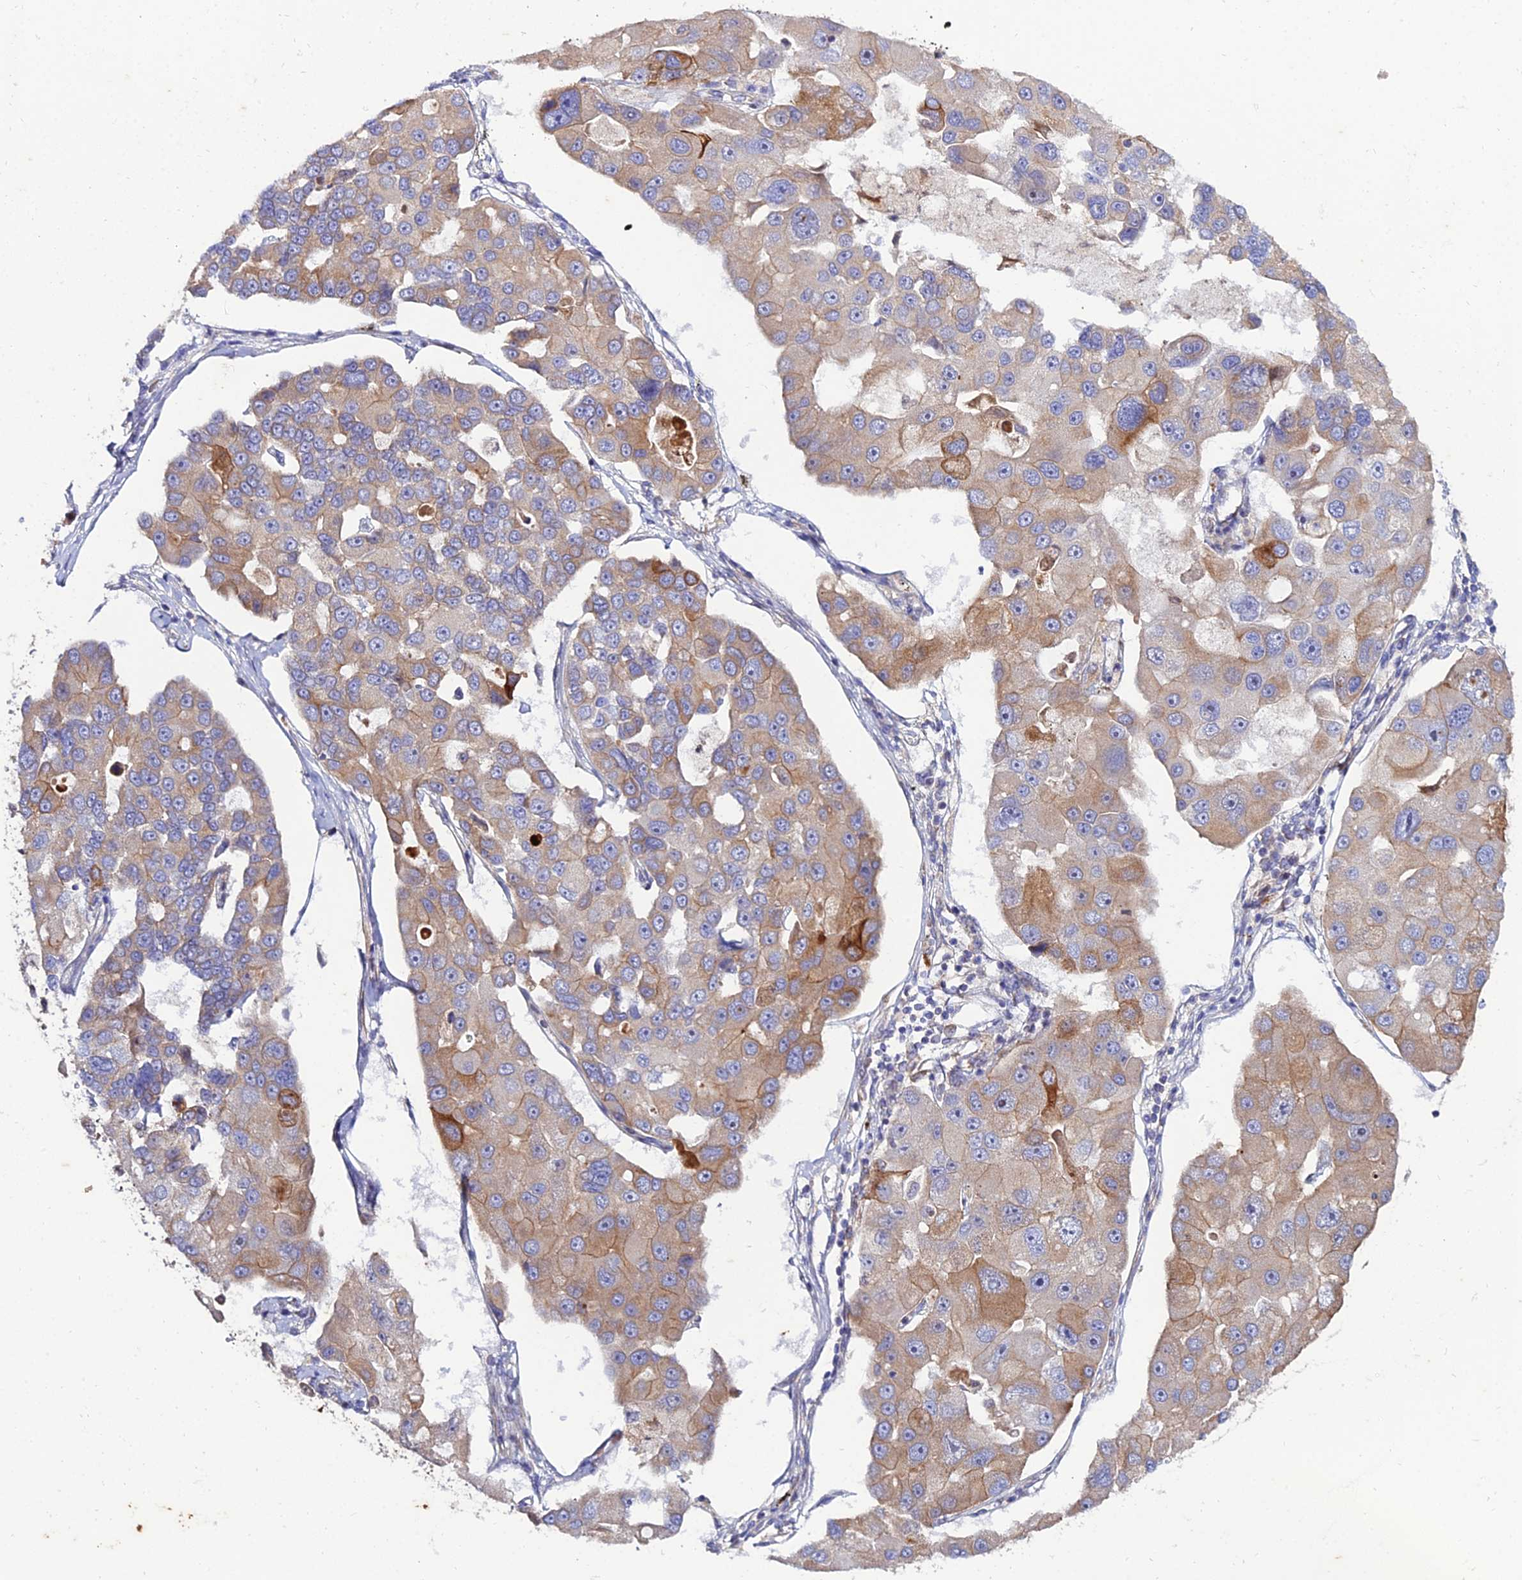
{"staining": {"intensity": "moderate", "quantity": "<25%", "location": "cytoplasmic/membranous"}, "tissue": "lung cancer", "cell_type": "Tumor cells", "image_type": "cancer", "snomed": [{"axis": "morphology", "description": "Adenocarcinoma, NOS"}, {"axis": "topography", "description": "Lung"}], "caption": "This image displays lung cancer (adenocarcinoma) stained with immunohistochemistry to label a protein in brown. The cytoplasmic/membranous of tumor cells show moderate positivity for the protein. Nuclei are counter-stained blue.", "gene": "ARL6IP1", "patient": {"sex": "female", "age": 54}}